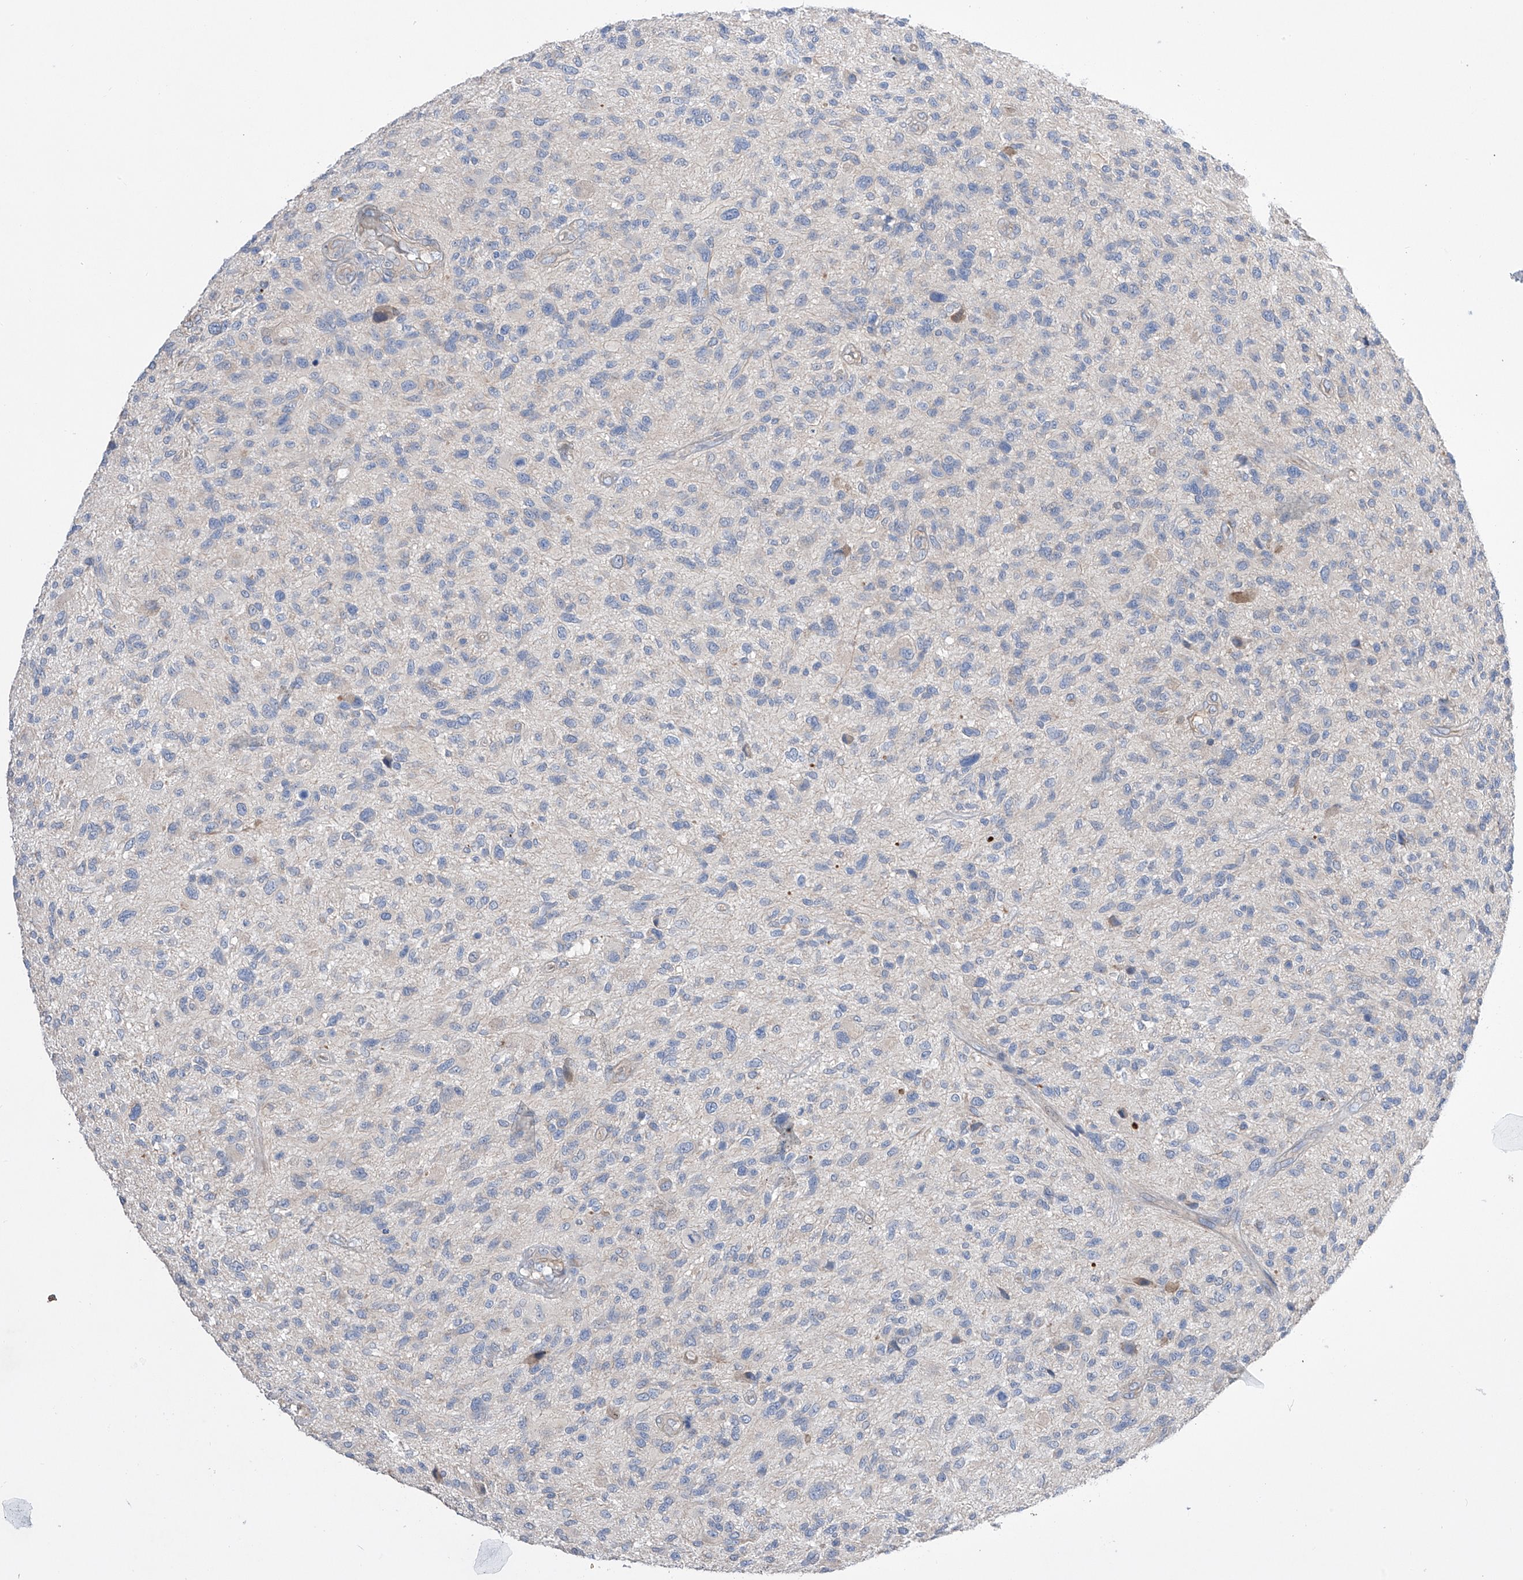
{"staining": {"intensity": "negative", "quantity": "none", "location": "none"}, "tissue": "glioma", "cell_type": "Tumor cells", "image_type": "cancer", "snomed": [{"axis": "morphology", "description": "Glioma, malignant, High grade"}, {"axis": "topography", "description": "Brain"}], "caption": "Immunohistochemistry image of human high-grade glioma (malignant) stained for a protein (brown), which demonstrates no staining in tumor cells.", "gene": "NFATC4", "patient": {"sex": "male", "age": 47}}